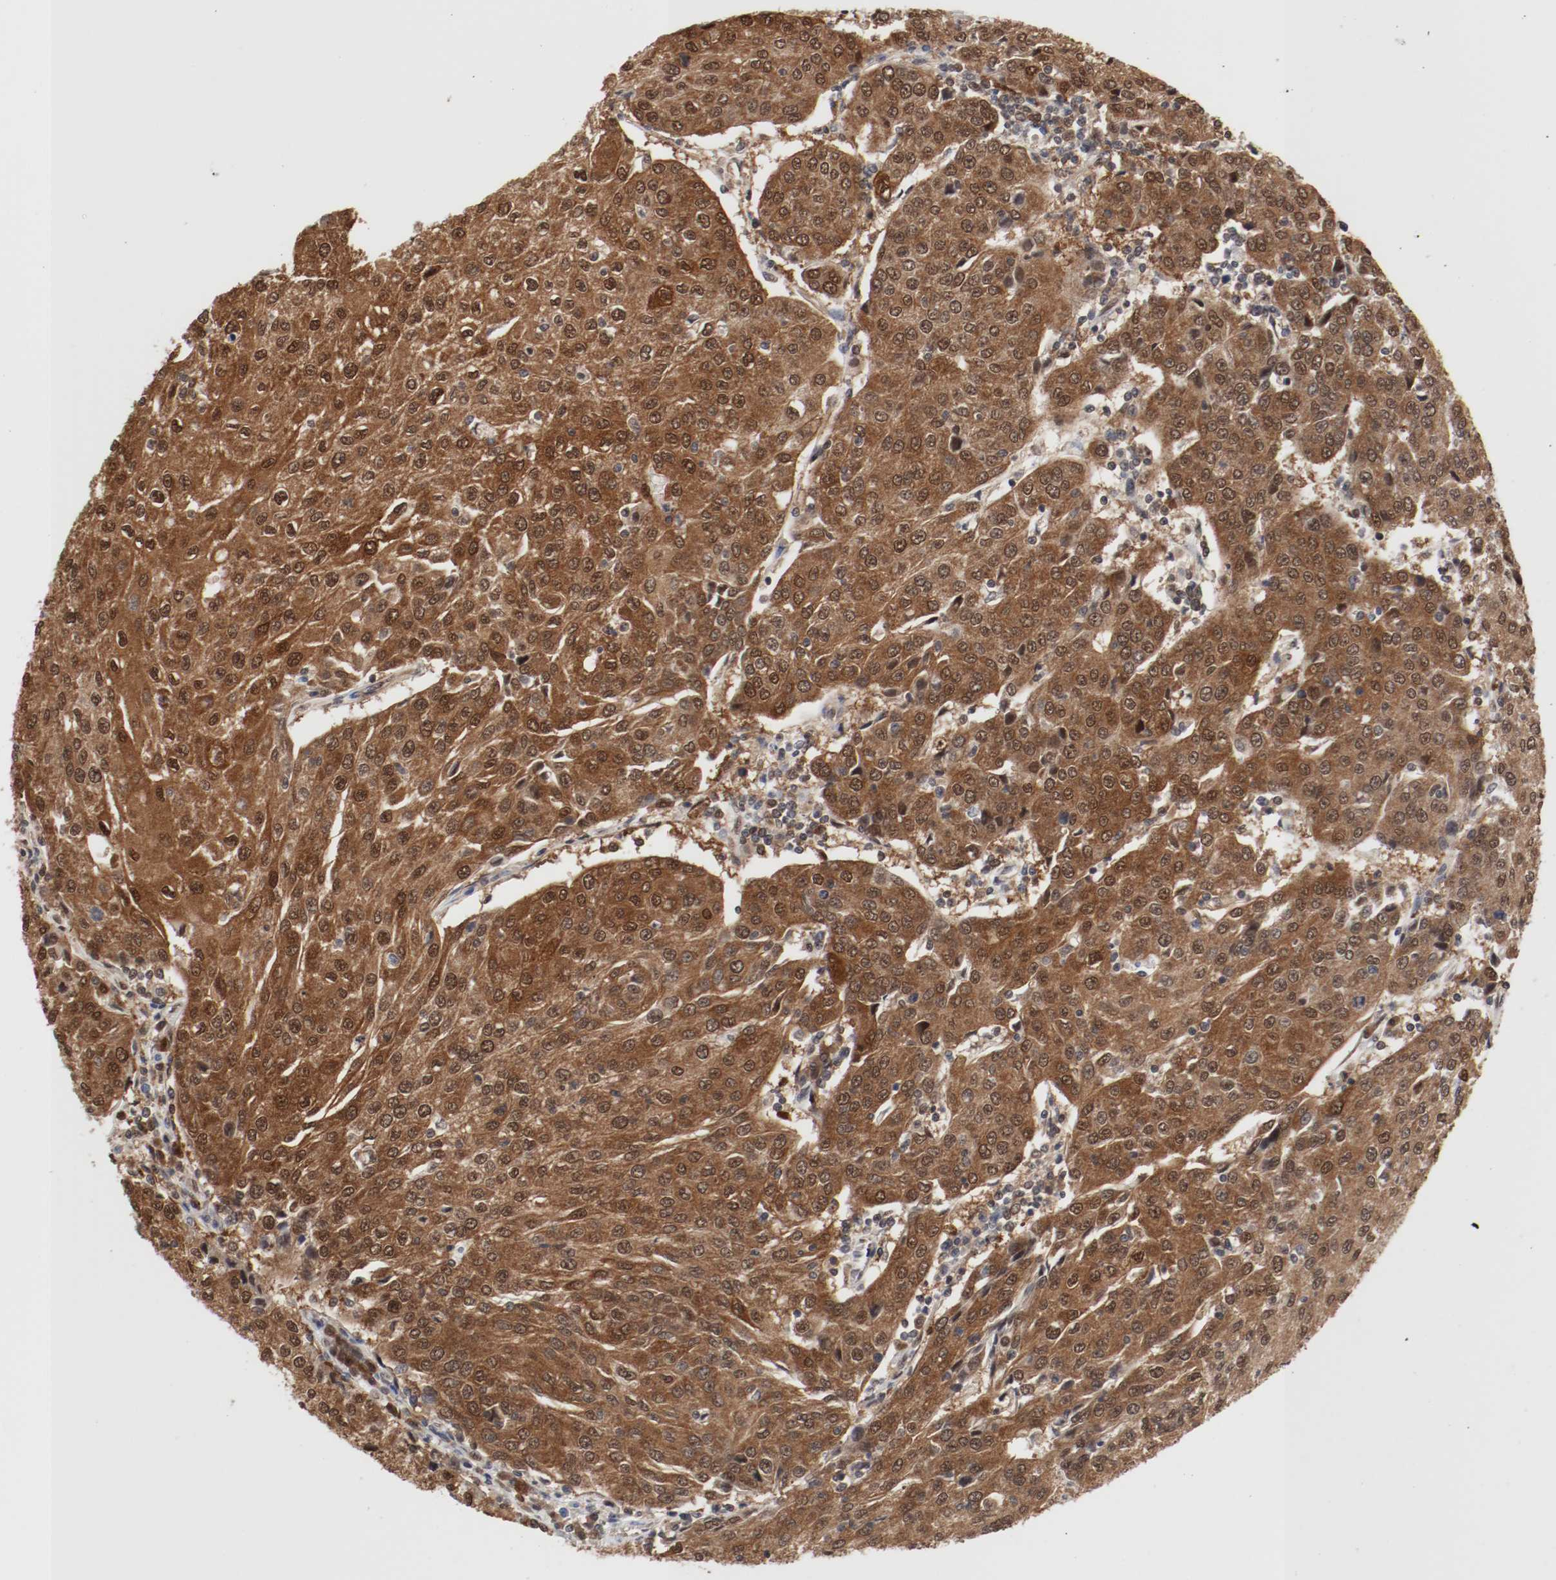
{"staining": {"intensity": "moderate", "quantity": ">75%", "location": "cytoplasmic/membranous,nuclear"}, "tissue": "urothelial cancer", "cell_type": "Tumor cells", "image_type": "cancer", "snomed": [{"axis": "morphology", "description": "Urothelial carcinoma, High grade"}, {"axis": "topography", "description": "Urinary bladder"}], "caption": "About >75% of tumor cells in urothelial cancer exhibit moderate cytoplasmic/membranous and nuclear protein positivity as visualized by brown immunohistochemical staining.", "gene": "AFG3L2", "patient": {"sex": "female", "age": 85}}